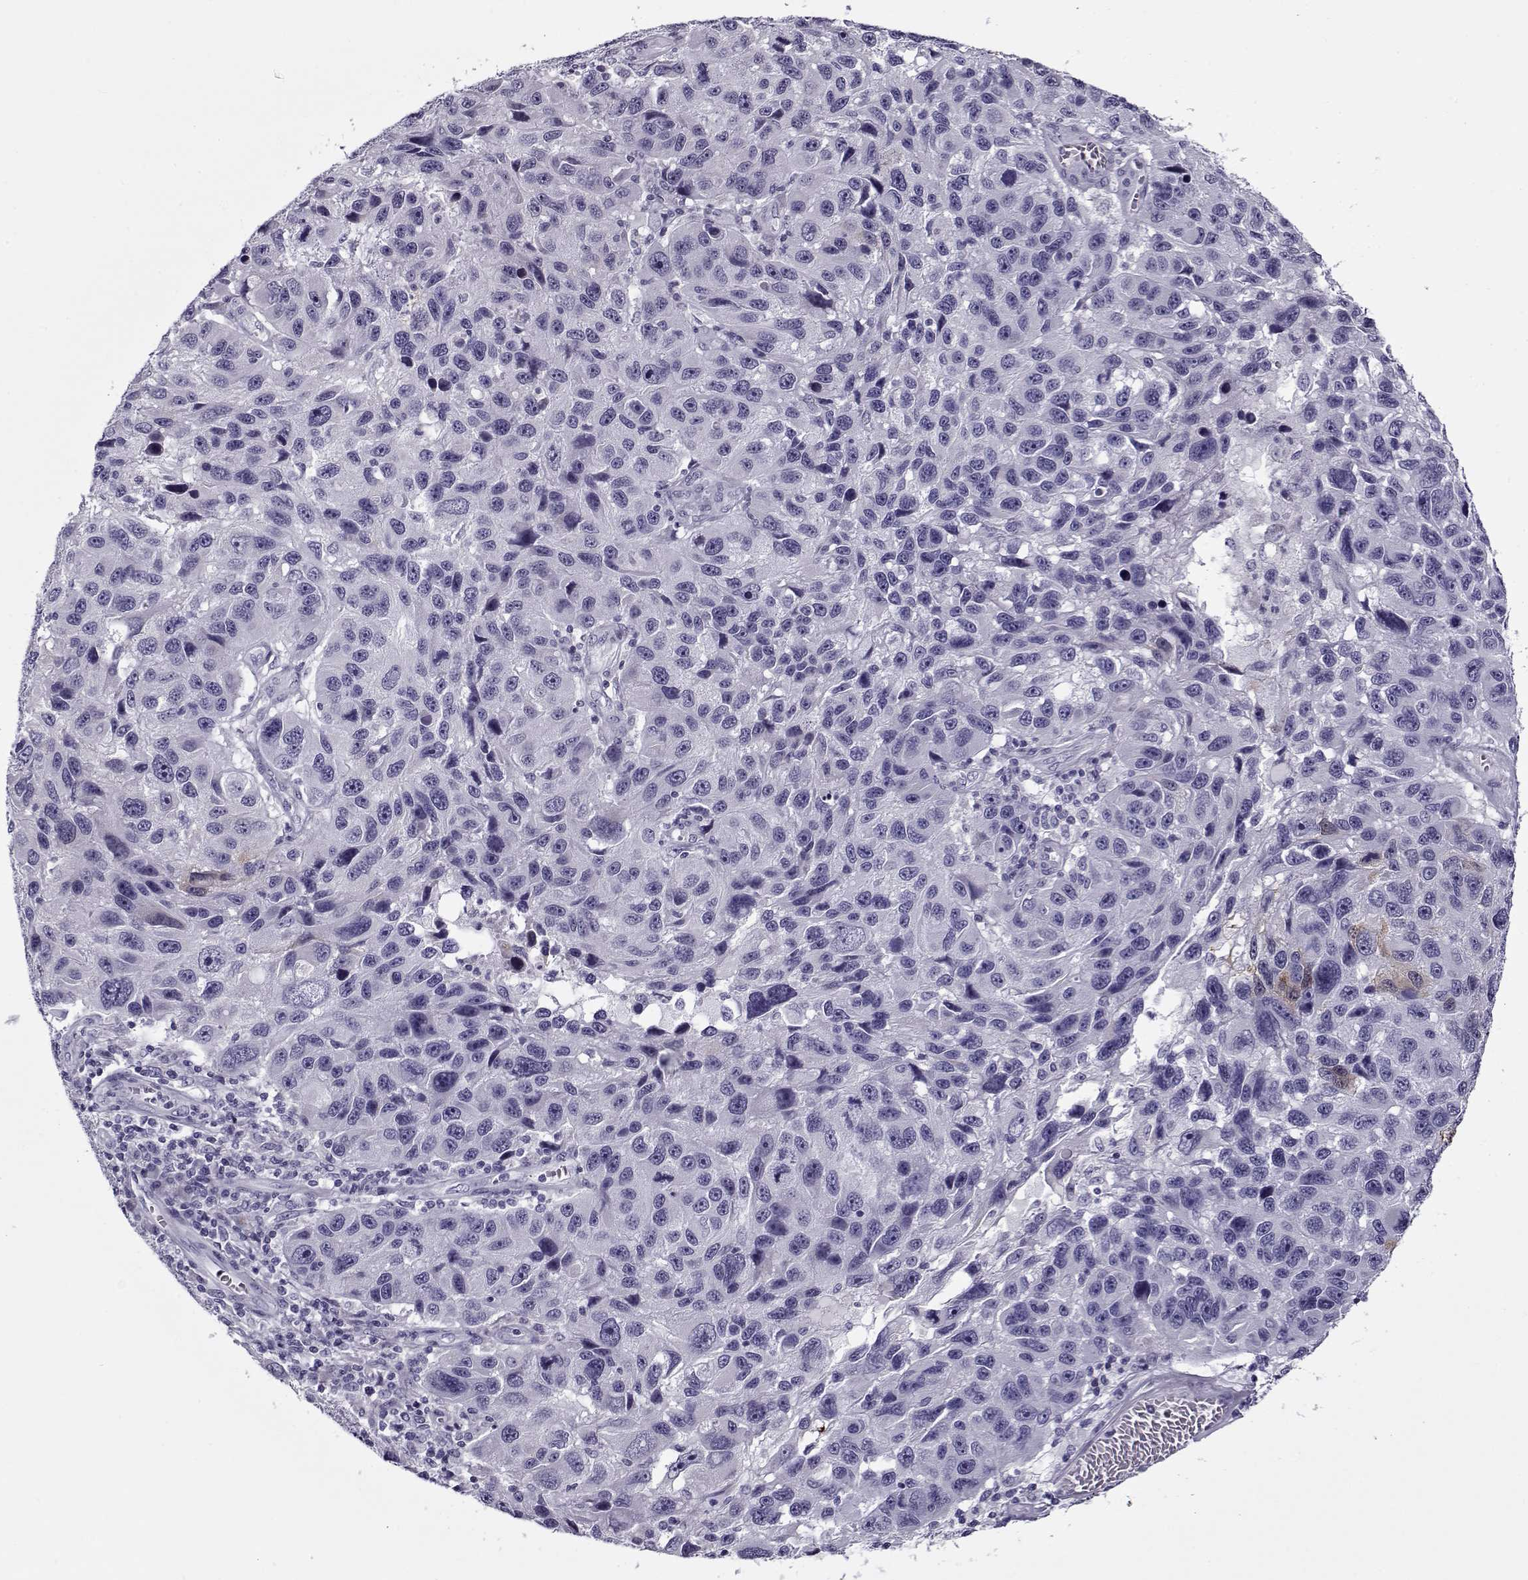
{"staining": {"intensity": "negative", "quantity": "none", "location": "none"}, "tissue": "melanoma", "cell_type": "Tumor cells", "image_type": "cancer", "snomed": [{"axis": "morphology", "description": "Malignant melanoma, NOS"}, {"axis": "topography", "description": "Skin"}], "caption": "Tumor cells show no significant expression in melanoma.", "gene": "GAGE2A", "patient": {"sex": "male", "age": 53}}